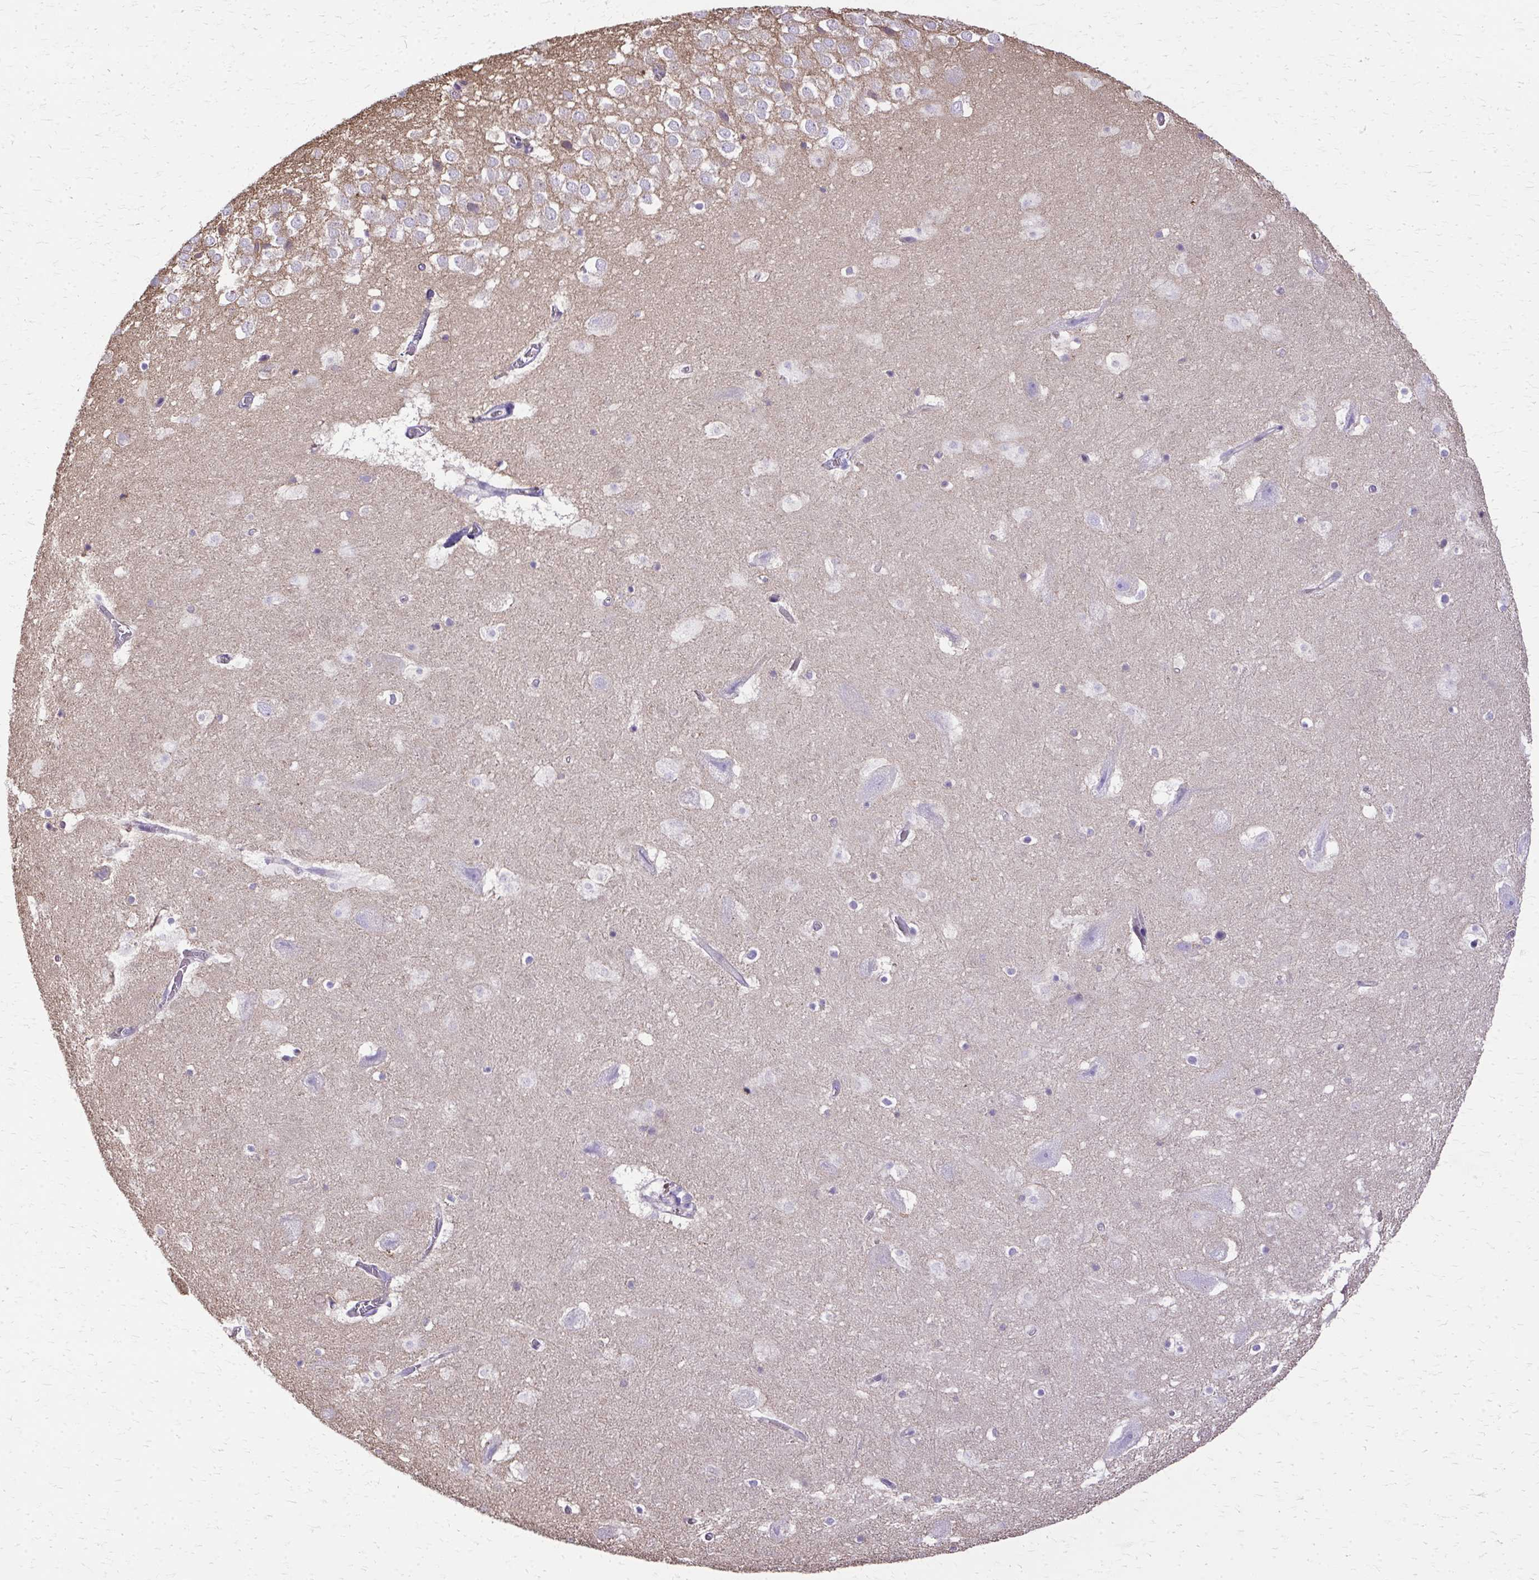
{"staining": {"intensity": "negative", "quantity": "none", "location": "none"}, "tissue": "hippocampus", "cell_type": "Glial cells", "image_type": "normal", "snomed": [{"axis": "morphology", "description": "Normal tissue, NOS"}, {"axis": "topography", "description": "Hippocampus"}], "caption": "Glial cells show no significant protein staining in benign hippocampus. (DAB immunohistochemistry (IHC) with hematoxylin counter stain).", "gene": "RUNDC3B", "patient": {"sex": "female", "age": 42}}